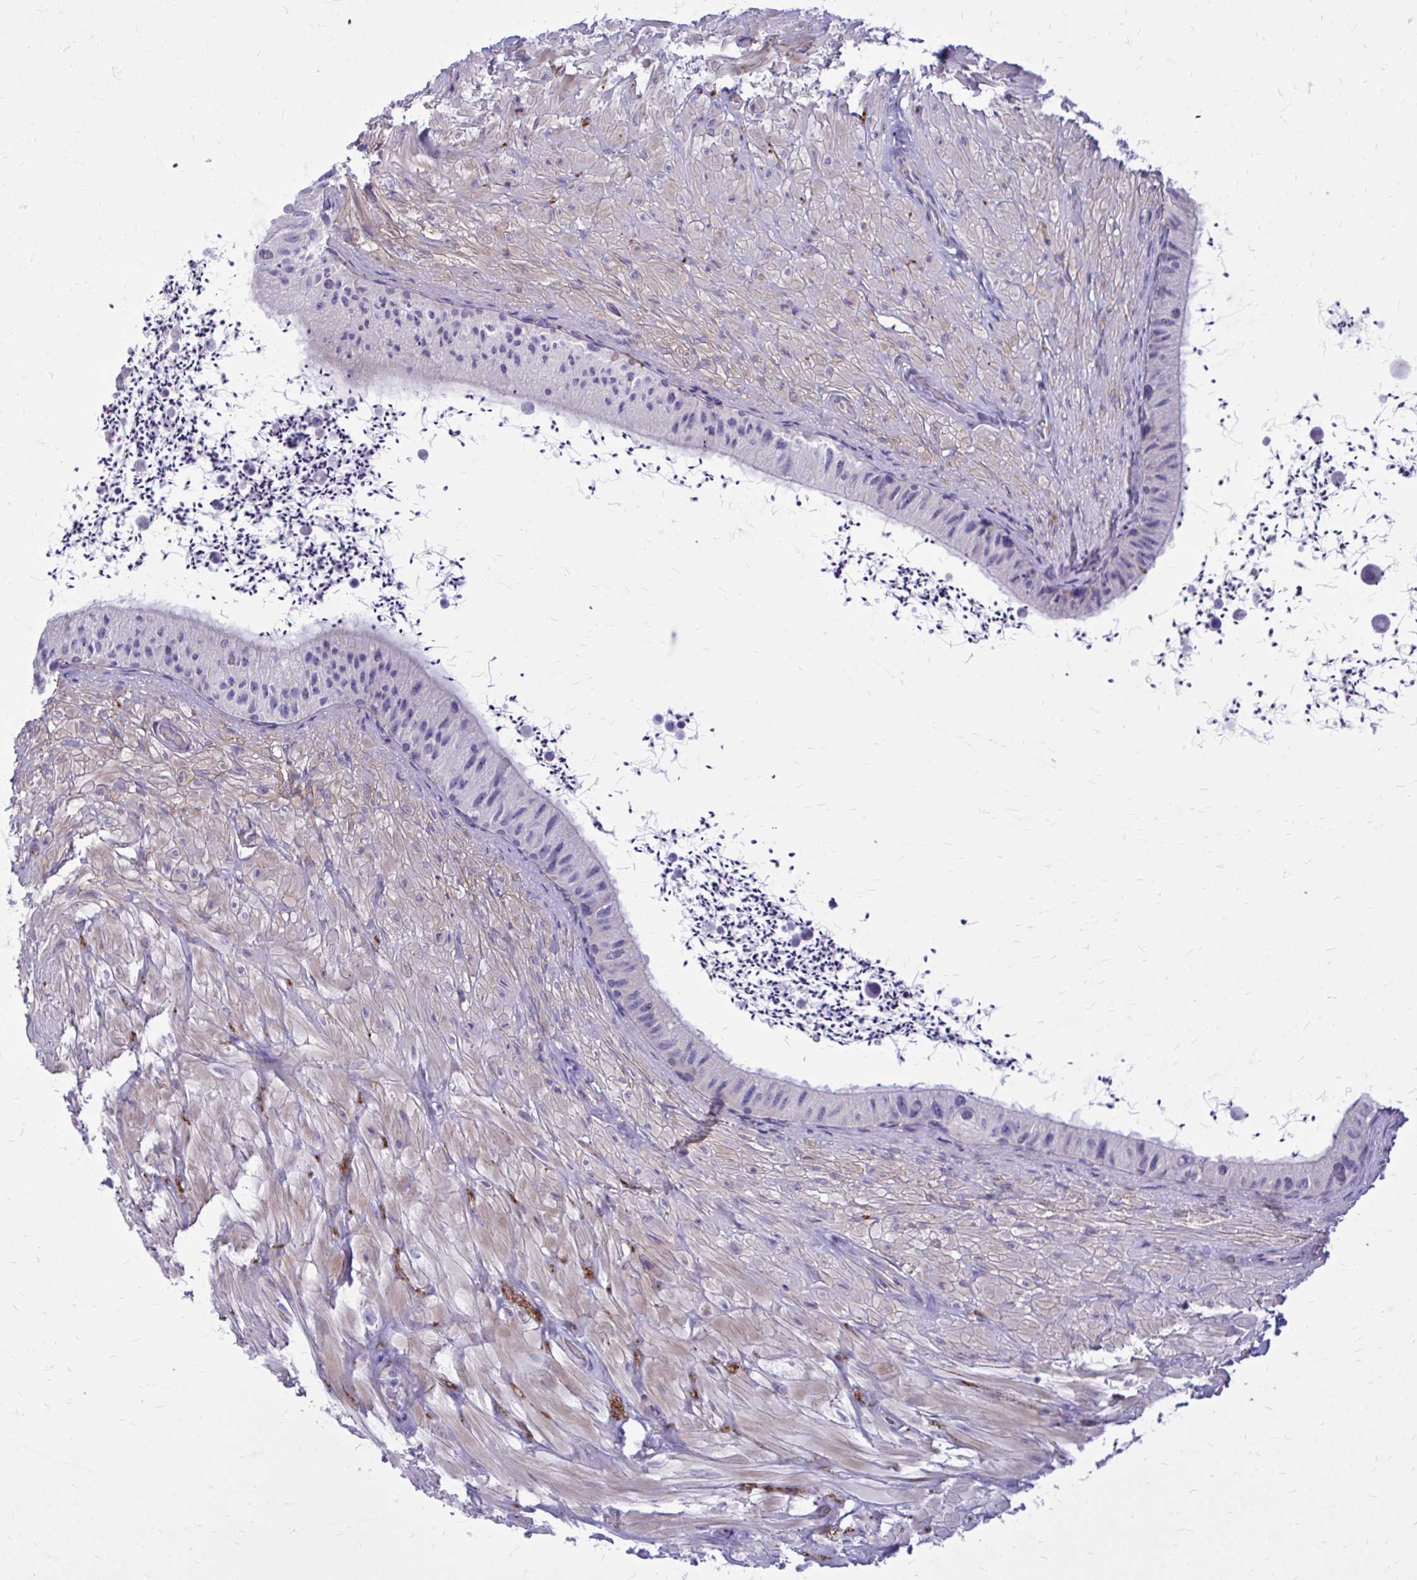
{"staining": {"intensity": "negative", "quantity": "none", "location": "none"}, "tissue": "epididymis", "cell_type": "Glandular cells", "image_type": "normal", "snomed": [{"axis": "morphology", "description": "Normal tissue, NOS"}, {"axis": "topography", "description": "Epididymis"}, {"axis": "topography", "description": "Peripheral nerve tissue"}], "caption": "Immunohistochemistry (IHC) of normal epididymis shows no staining in glandular cells.", "gene": "EPB41L1", "patient": {"sex": "male", "age": 32}}